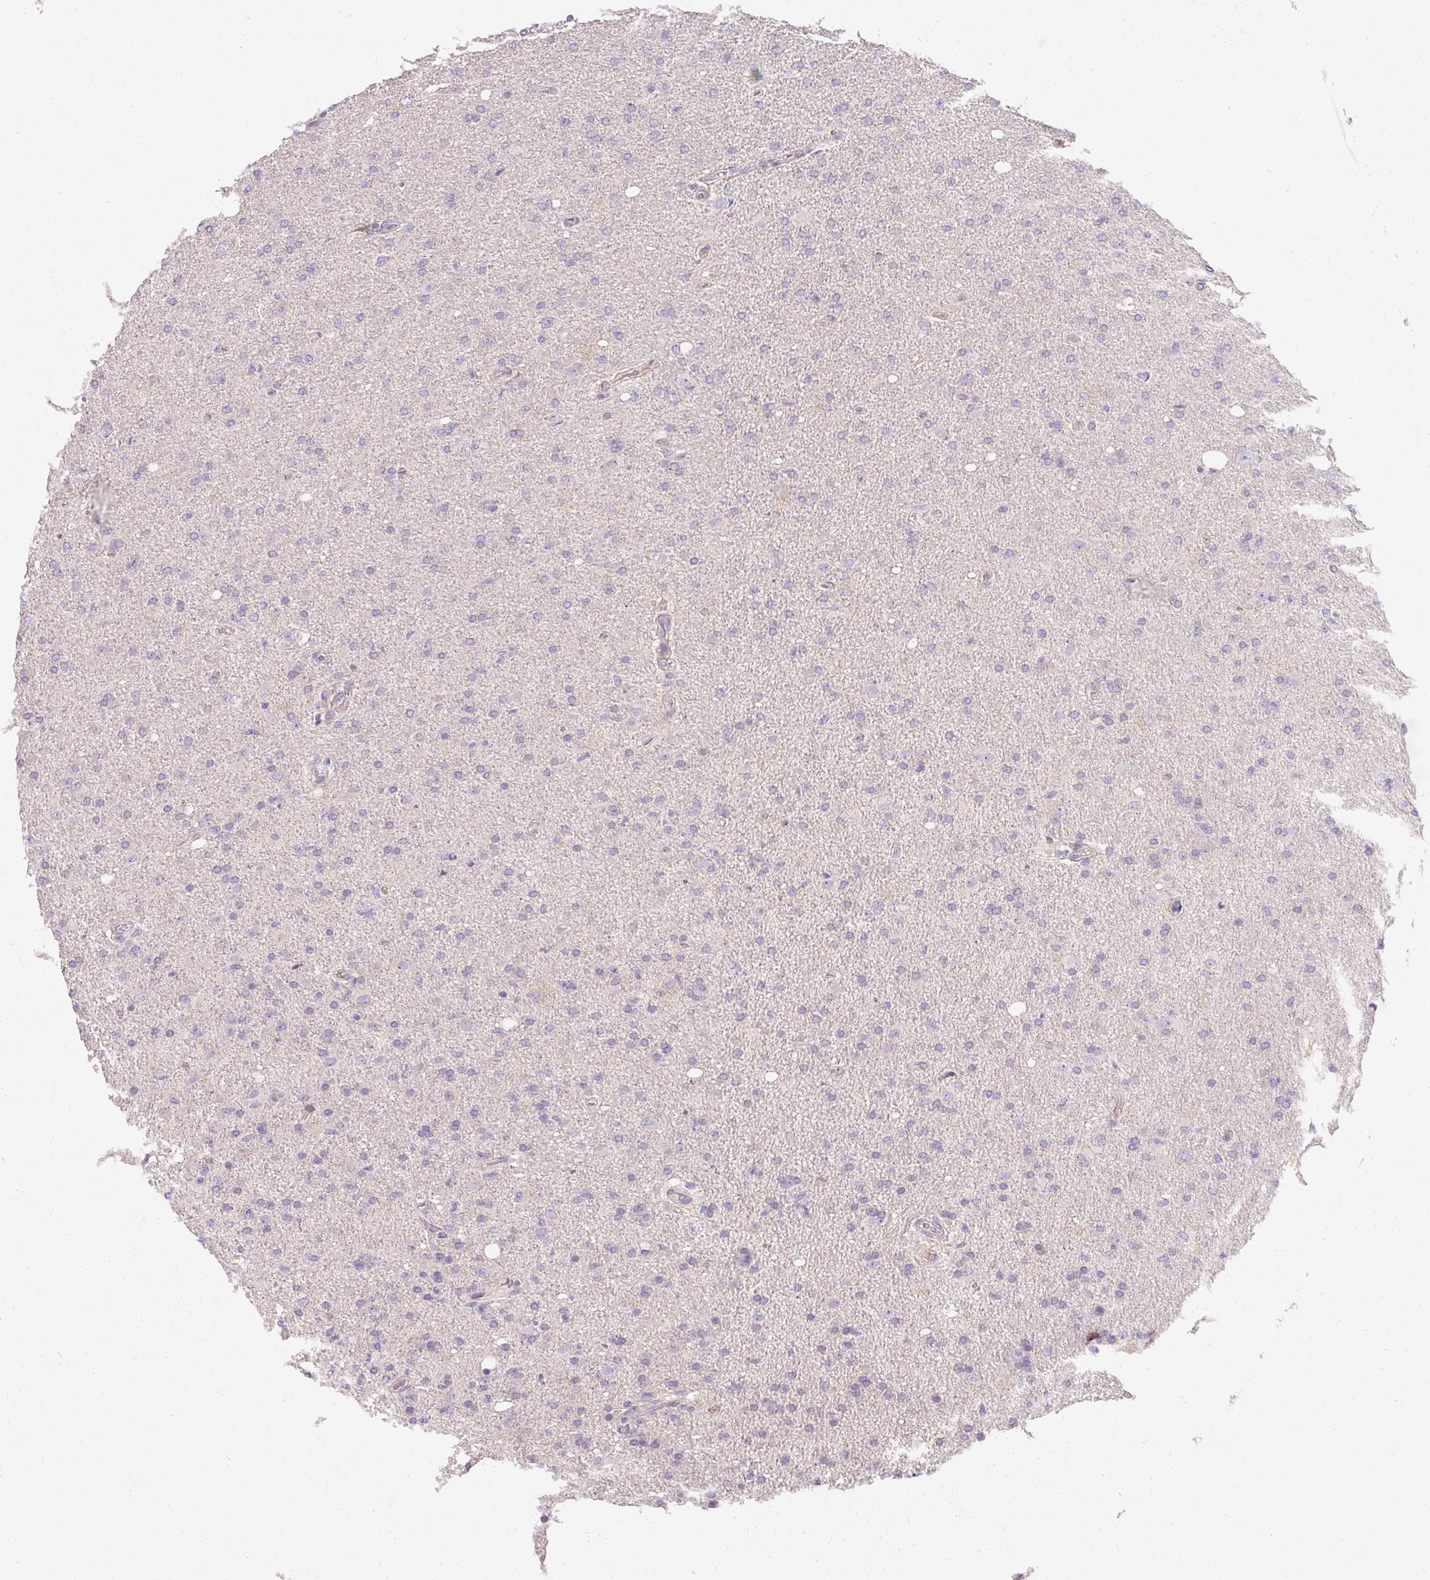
{"staining": {"intensity": "negative", "quantity": "none", "location": "none"}, "tissue": "glioma", "cell_type": "Tumor cells", "image_type": "cancer", "snomed": [{"axis": "morphology", "description": "Glioma, malignant, High grade"}, {"axis": "topography", "description": "Cerebral cortex"}], "caption": "IHC of human glioma displays no expression in tumor cells.", "gene": "TRIP13", "patient": {"sex": "male", "age": 70}}